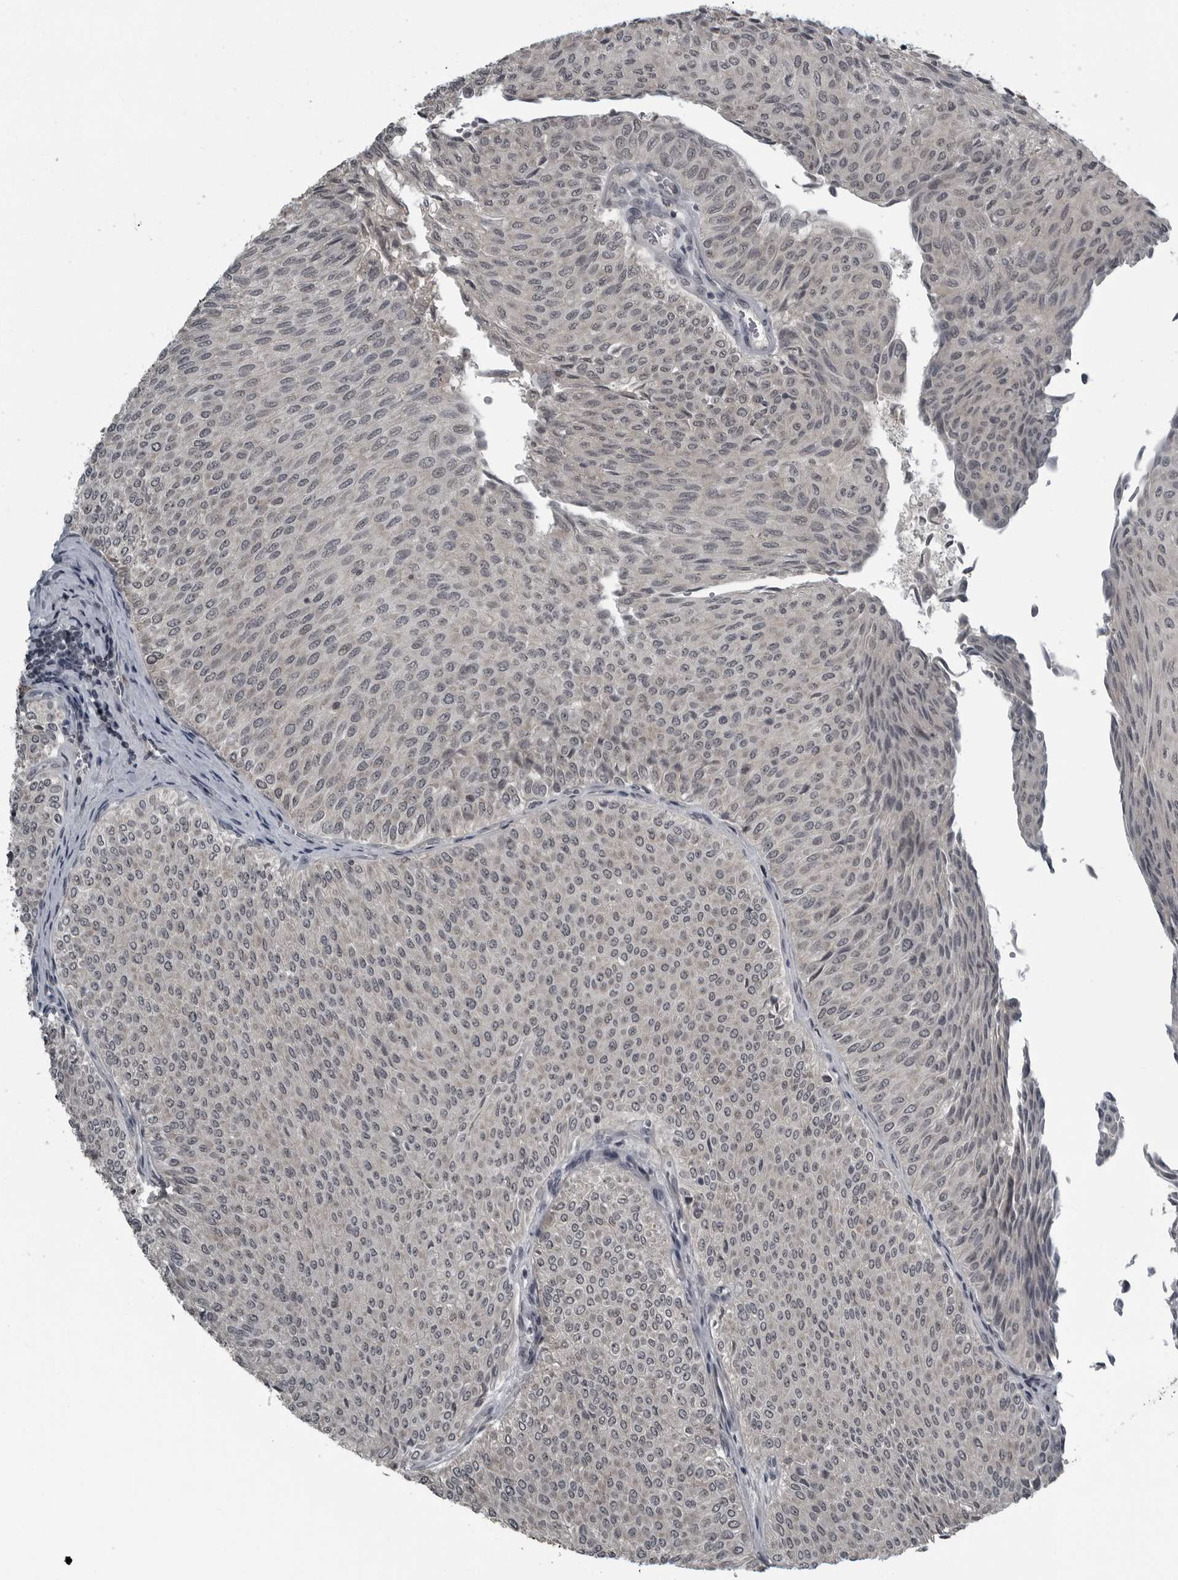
{"staining": {"intensity": "negative", "quantity": "none", "location": "none"}, "tissue": "urothelial cancer", "cell_type": "Tumor cells", "image_type": "cancer", "snomed": [{"axis": "morphology", "description": "Urothelial carcinoma, Low grade"}, {"axis": "topography", "description": "Urinary bladder"}], "caption": "A high-resolution image shows immunohistochemistry (IHC) staining of low-grade urothelial carcinoma, which reveals no significant expression in tumor cells.", "gene": "GAK", "patient": {"sex": "male", "age": 78}}